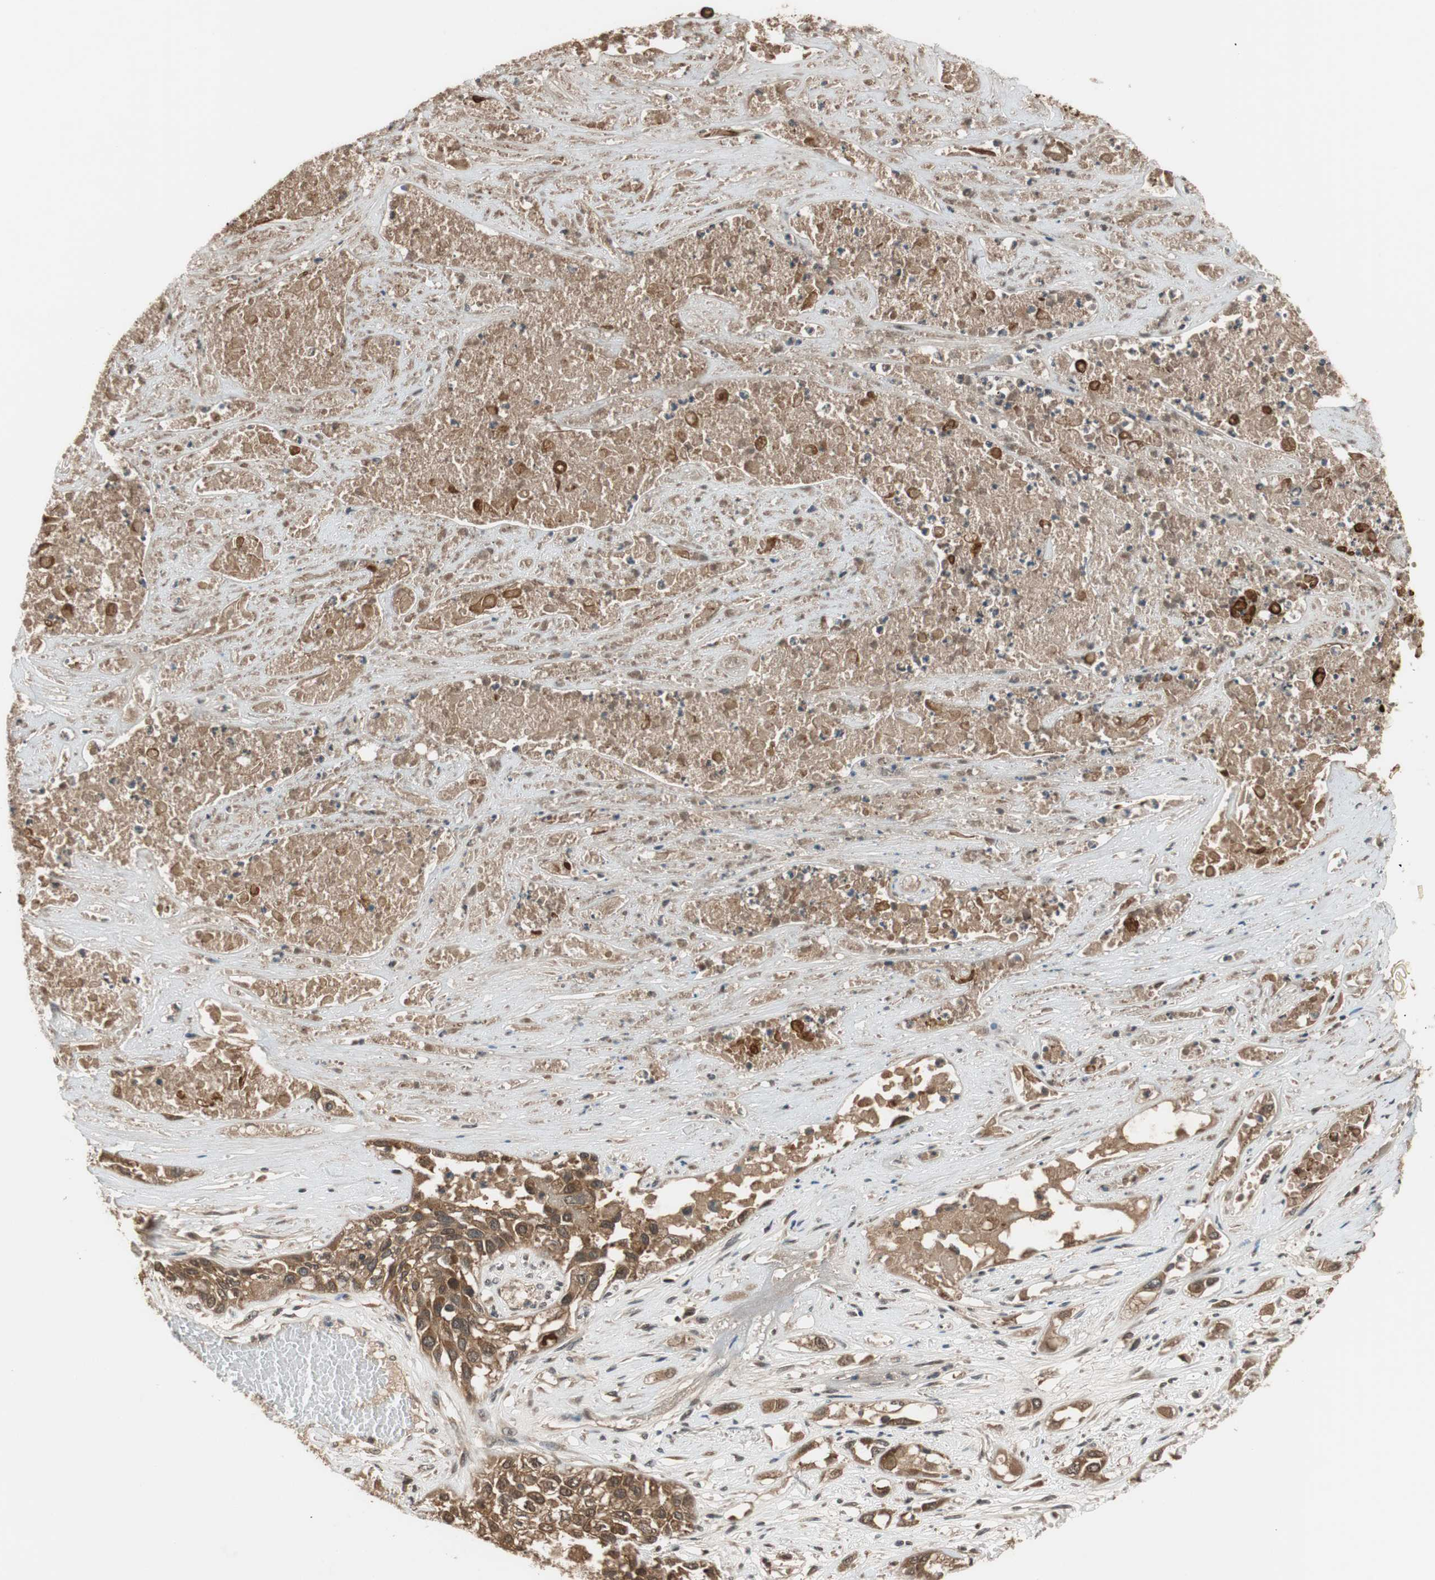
{"staining": {"intensity": "moderate", "quantity": ">75%", "location": "cytoplasmic/membranous"}, "tissue": "lung cancer", "cell_type": "Tumor cells", "image_type": "cancer", "snomed": [{"axis": "morphology", "description": "Squamous cell carcinoma, NOS"}, {"axis": "topography", "description": "Lung"}], "caption": "Brown immunohistochemical staining in human squamous cell carcinoma (lung) displays moderate cytoplasmic/membranous staining in about >75% of tumor cells. The staining was performed using DAB (3,3'-diaminobenzidine) to visualize the protein expression in brown, while the nuclei were stained in blue with hematoxylin (Magnification: 20x).", "gene": "TMEM230", "patient": {"sex": "male", "age": 71}}